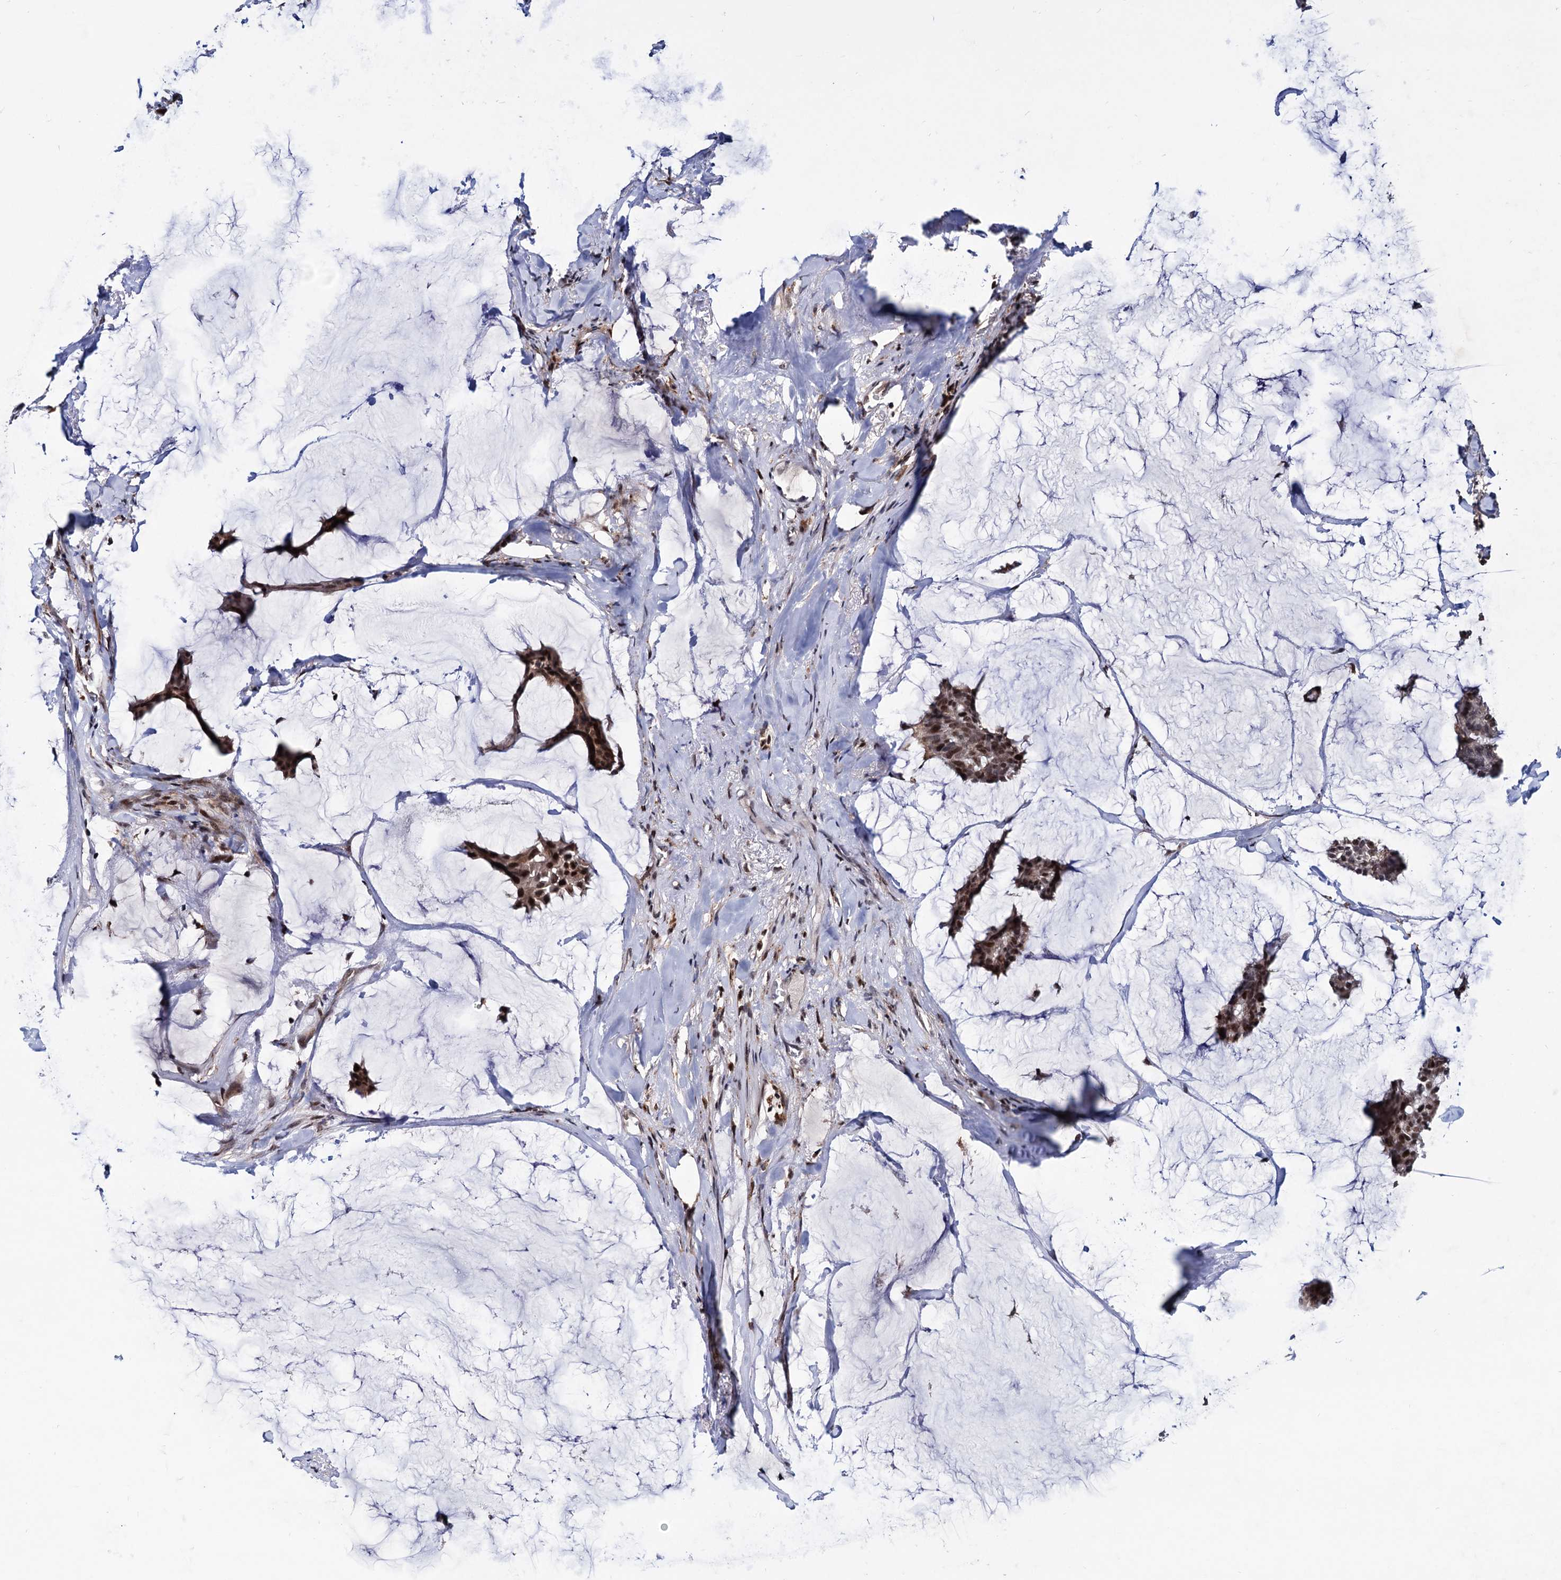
{"staining": {"intensity": "moderate", "quantity": ">75%", "location": "cytoplasmic/membranous,nuclear"}, "tissue": "breast cancer", "cell_type": "Tumor cells", "image_type": "cancer", "snomed": [{"axis": "morphology", "description": "Duct carcinoma"}, {"axis": "topography", "description": "Breast"}], "caption": "The immunohistochemical stain labels moderate cytoplasmic/membranous and nuclear staining in tumor cells of breast cancer (invasive ductal carcinoma) tissue.", "gene": "RNASEH2B", "patient": {"sex": "female", "age": 93}}